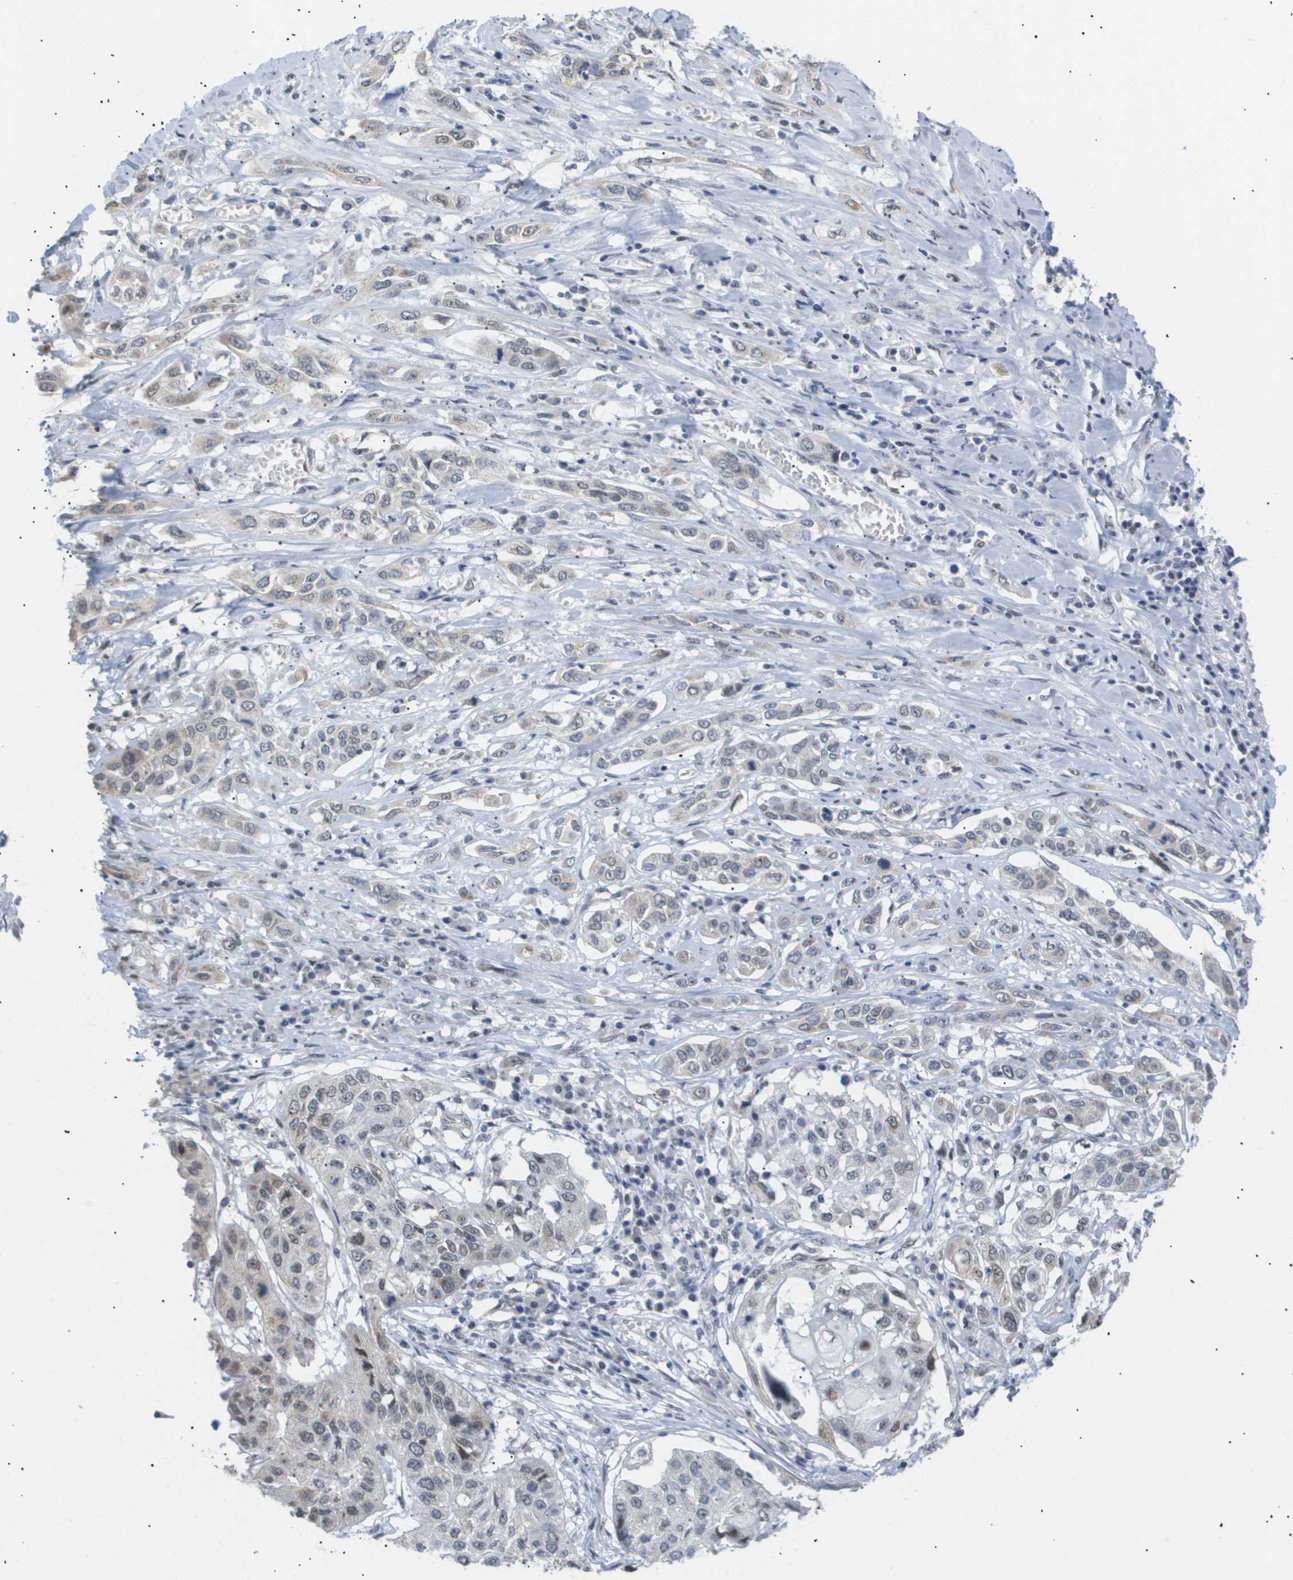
{"staining": {"intensity": "weak", "quantity": "25%-75%", "location": "cytoplasmic/membranous,nuclear"}, "tissue": "lung cancer", "cell_type": "Tumor cells", "image_type": "cancer", "snomed": [{"axis": "morphology", "description": "Squamous cell carcinoma, NOS"}, {"axis": "topography", "description": "Lung"}], "caption": "Lung cancer stained with a protein marker reveals weak staining in tumor cells.", "gene": "PPARD", "patient": {"sex": "male", "age": 71}}